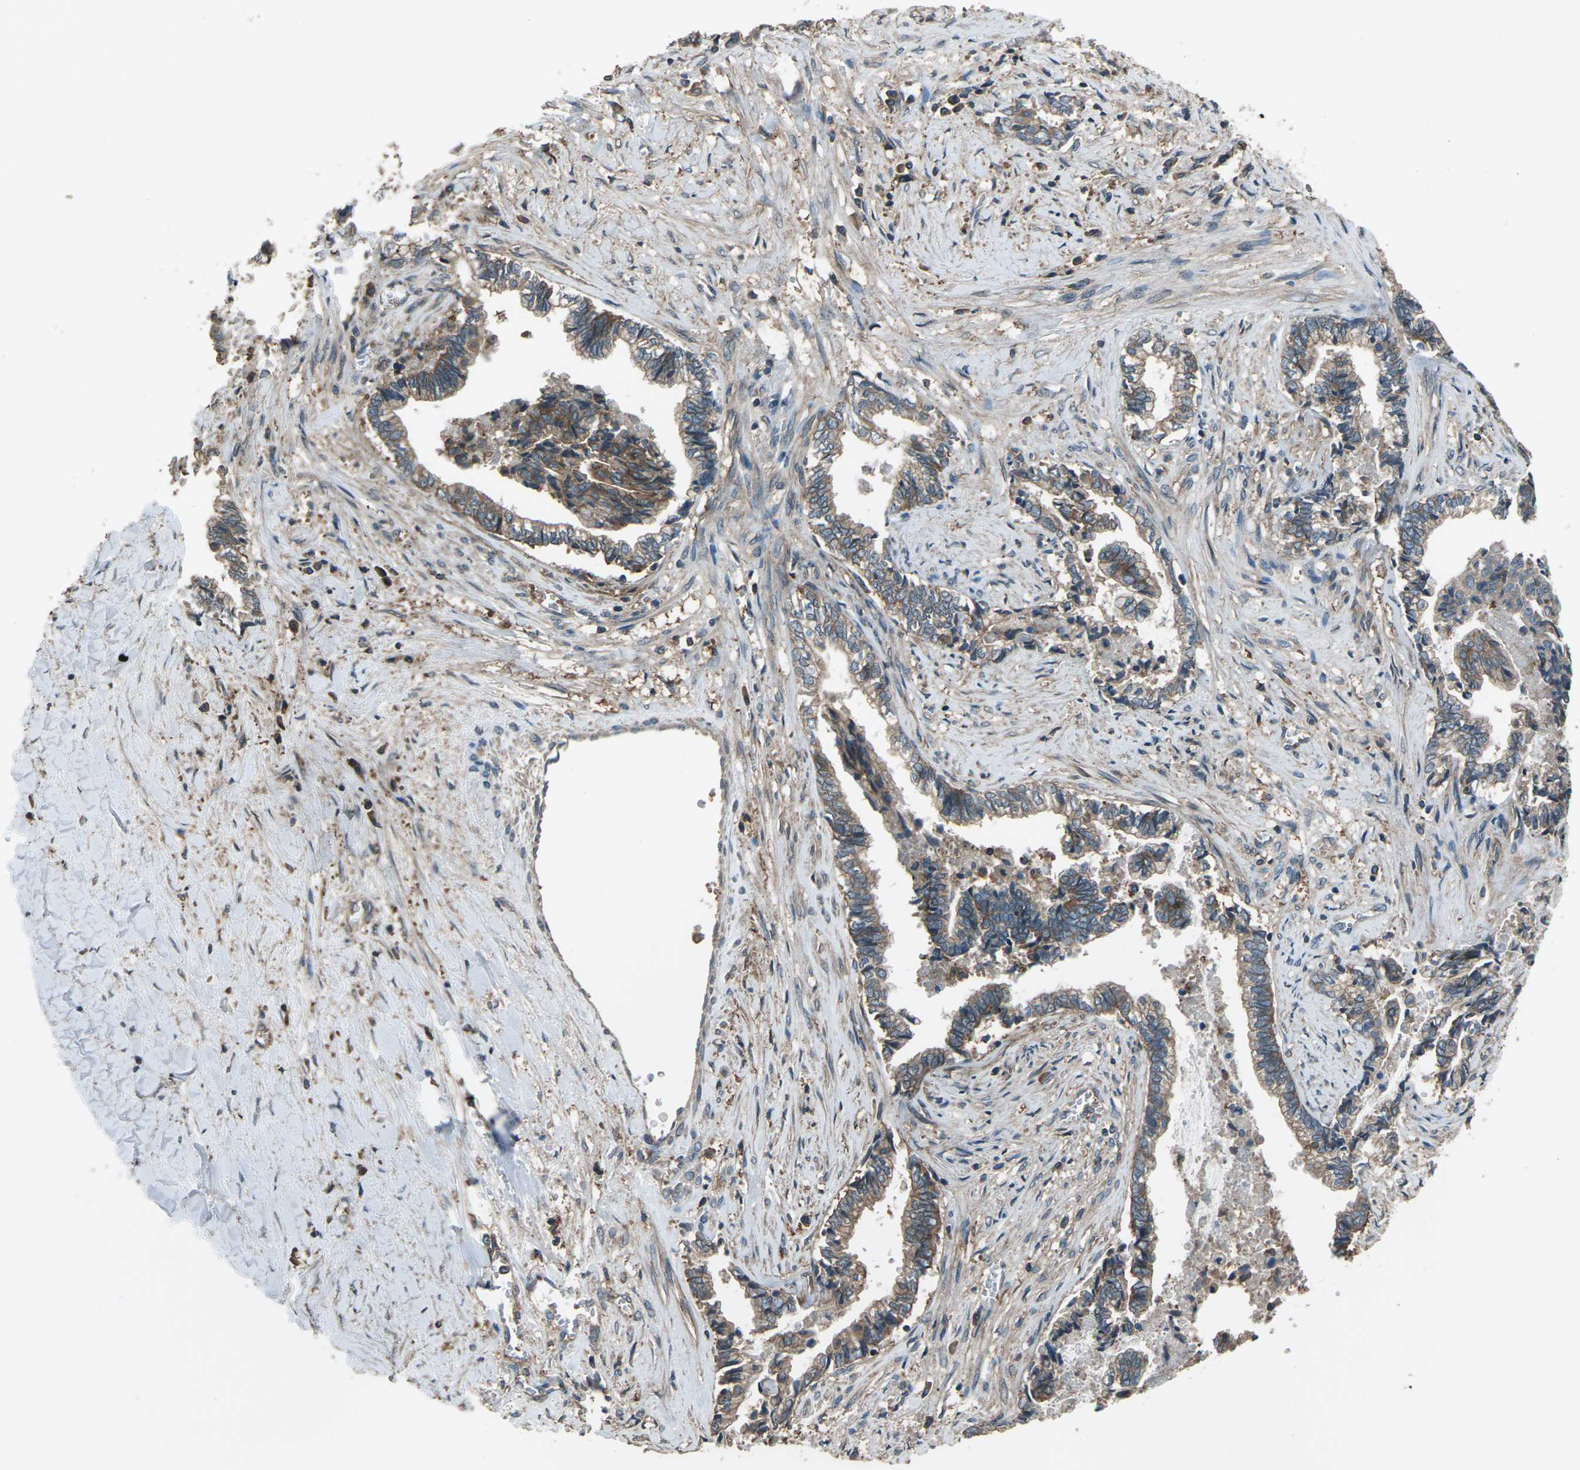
{"staining": {"intensity": "weak", "quantity": ">75%", "location": "cytoplasmic/membranous"}, "tissue": "liver cancer", "cell_type": "Tumor cells", "image_type": "cancer", "snomed": [{"axis": "morphology", "description": "Cholangiocarcinoma"}, {"axis": "topography", "description": "Liver"}], "caption": "A high-resolution image shows immunohistochemistry staining of cholangiocarcinoma (liver), which shows weak cytoplasmic/membranous staining in about >75% of tumor cells.", "gene": "CMTM4", "patient": {"sex": "male", "age": 57}}